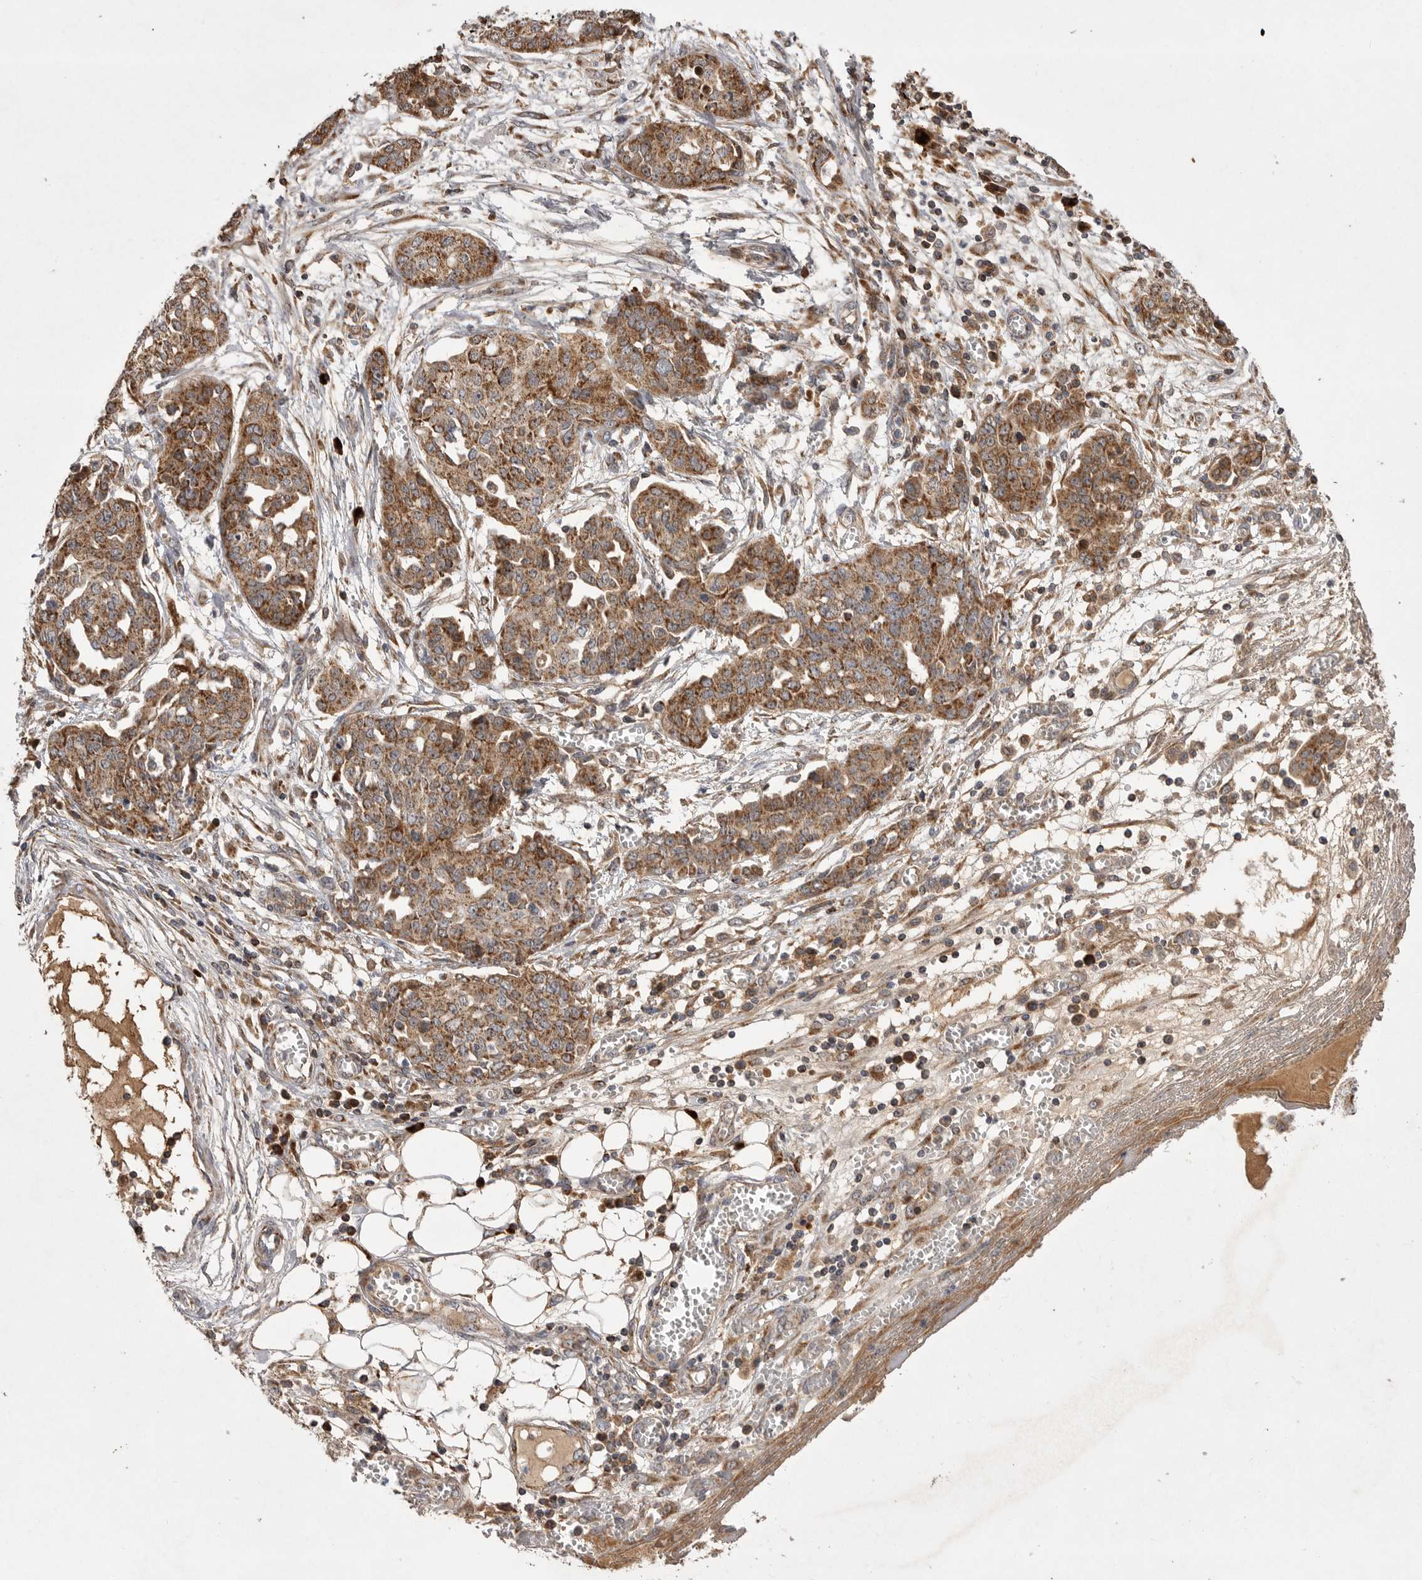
{"staining": {"intensity": "moderate", "quantity": ">75%", "location": "cytoplasmic/membranous"}, "tissue": "ovarian cancer", "cell_type": "Tumor cells", "image_type": "cancer", "snomed": [{"axis": "morphology", "description": "Cystadenocarcinoma, serous, NOS"}, {"axis": "topography", "description": "Soft tissue"}, {"axis": "topography", "description": "Ovary"}], "caption": "Immunohistochemistry of ovarian cancer shows medium levels of moderate cytoplasmic/membranous positivity in about >75% of tumor cells.", "gene": "KYAT3", "patient": {"sex": "female", "age": 57}}